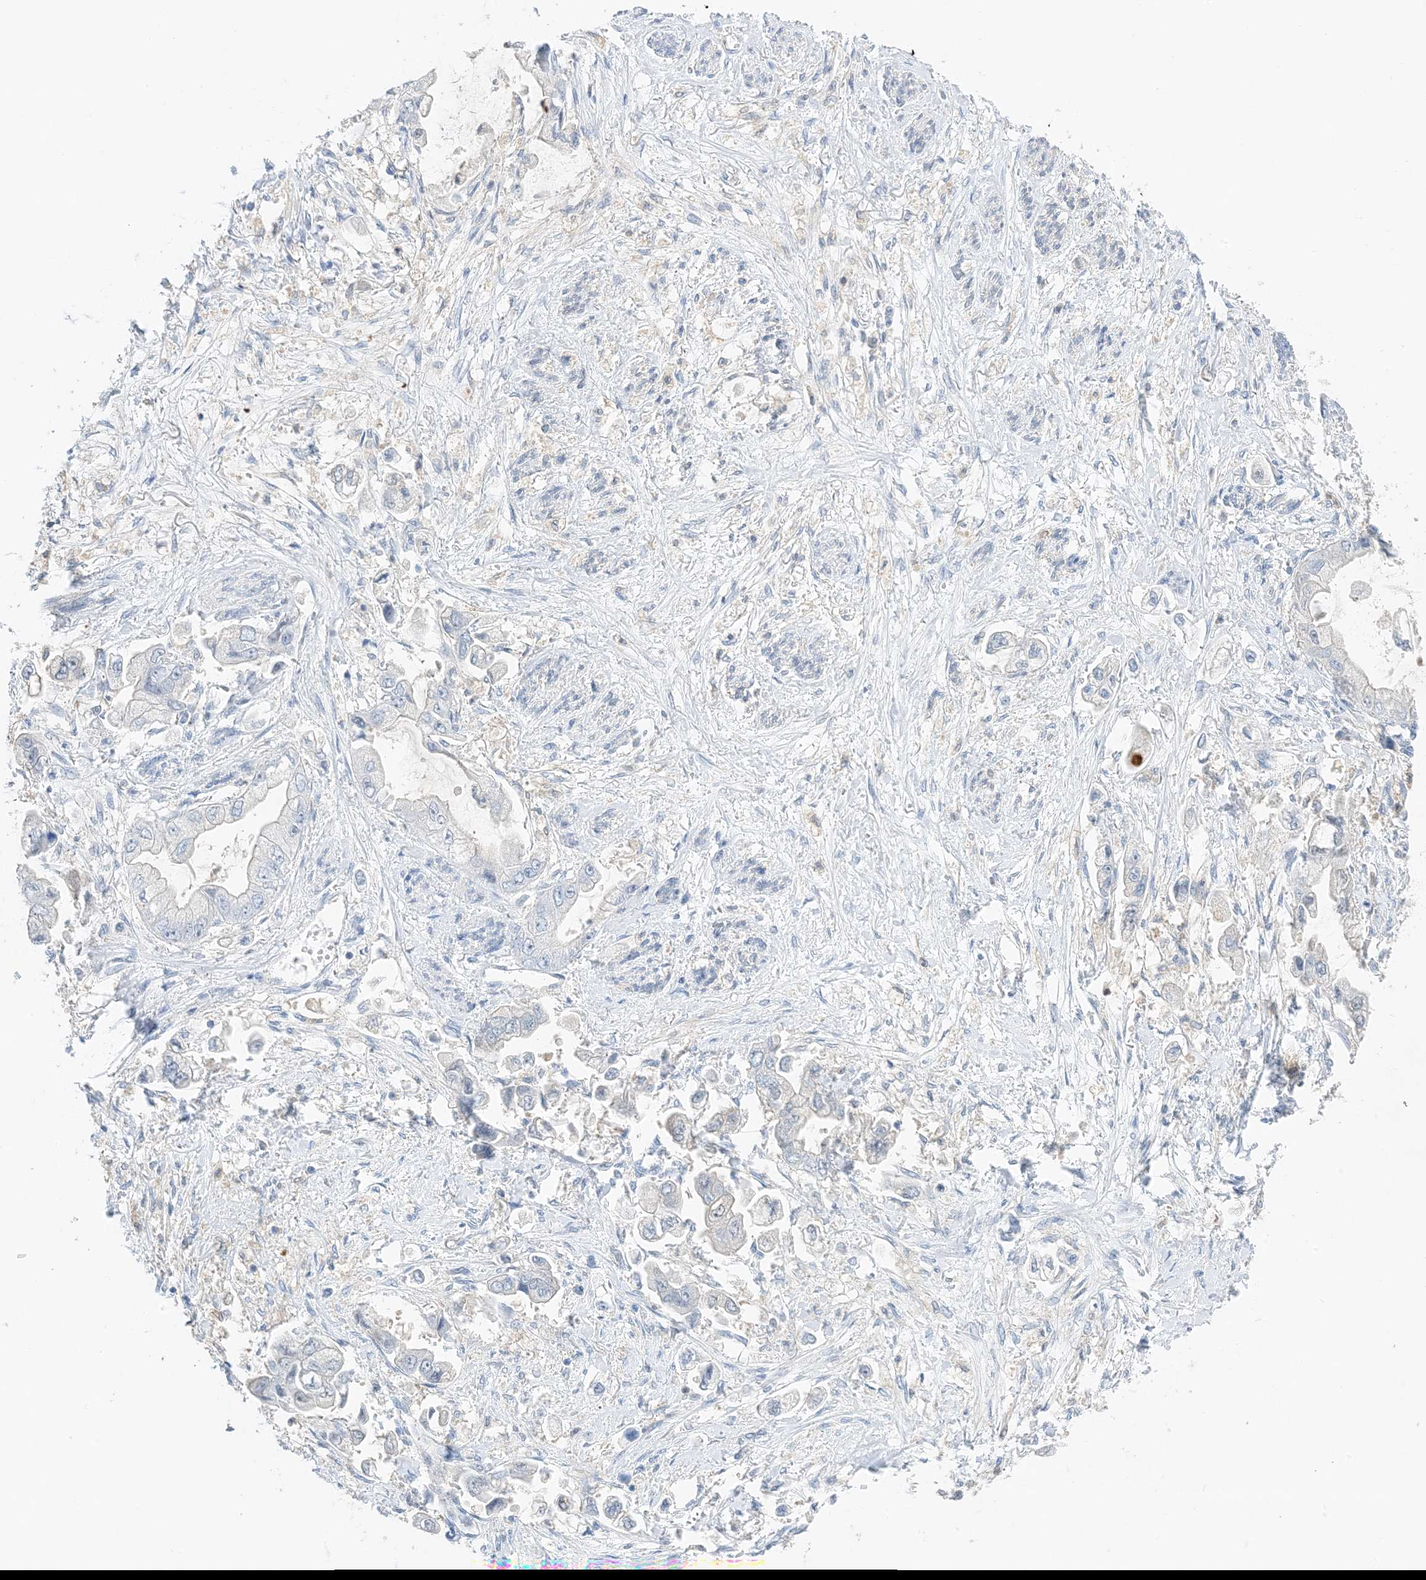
{"staining": {"intensity": "negative", "quantity": "none", "location": "none"}, "tissue": "stomach cancer", "cell_type": "Tumor cells", "image_type": "cancer", "snomed": [{"axis": "morphology", "description": "Adenocarcinoma, NOS"}, {"axis": "topography", "description": "Stomach"}], "caption": "IHC micrograph of neoplastic tissue: stomach adenocarcinoma stained with DAB (3,3'-diaminobenzidine) exhibits no significant protein positivity in tumor cells.", "gene": "KIFBP", "patient": {"sex": "male", "age": 62}}